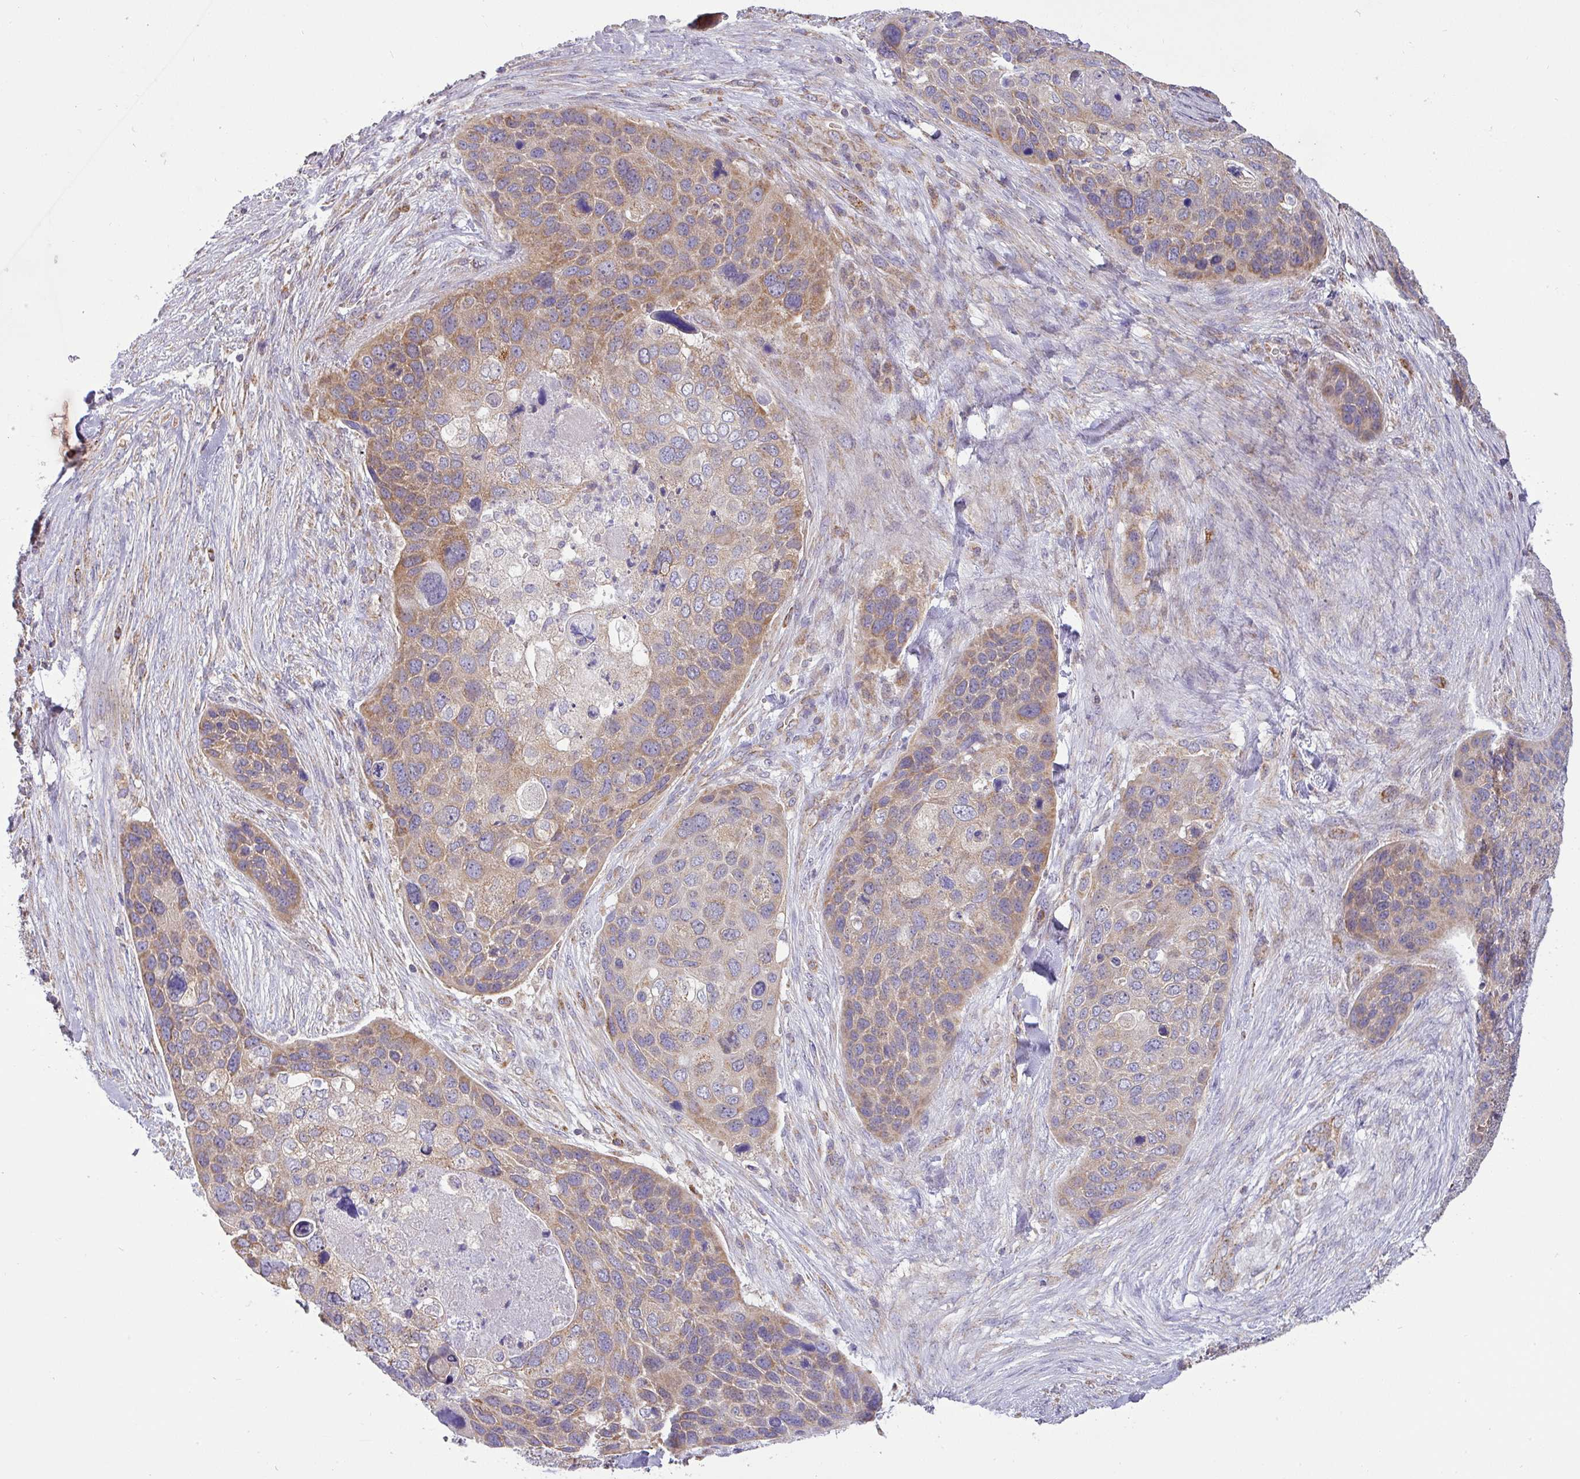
{"staining": {"intensity": "moderate", "quantity": "<25%", "location": "cytoplasmic/membranous"}, "tissue": "skin cancer", "cell_type": "Tumor cells", "image_type": "cancer", "snomed": [{"axis": "morphology", "description": "Basal cell carcinoma"}, {"axis": "topography", "description": "Skin"}], "caption": "There is low levels of moderate cytoplasmic/membranous positivity in tumor cells of basal cell carcinoma (skin), as demonstrated by immunohistochemical staining (brown color).", "gene": "ZNF211", "patient": {"sex": "female", "age": 74}}